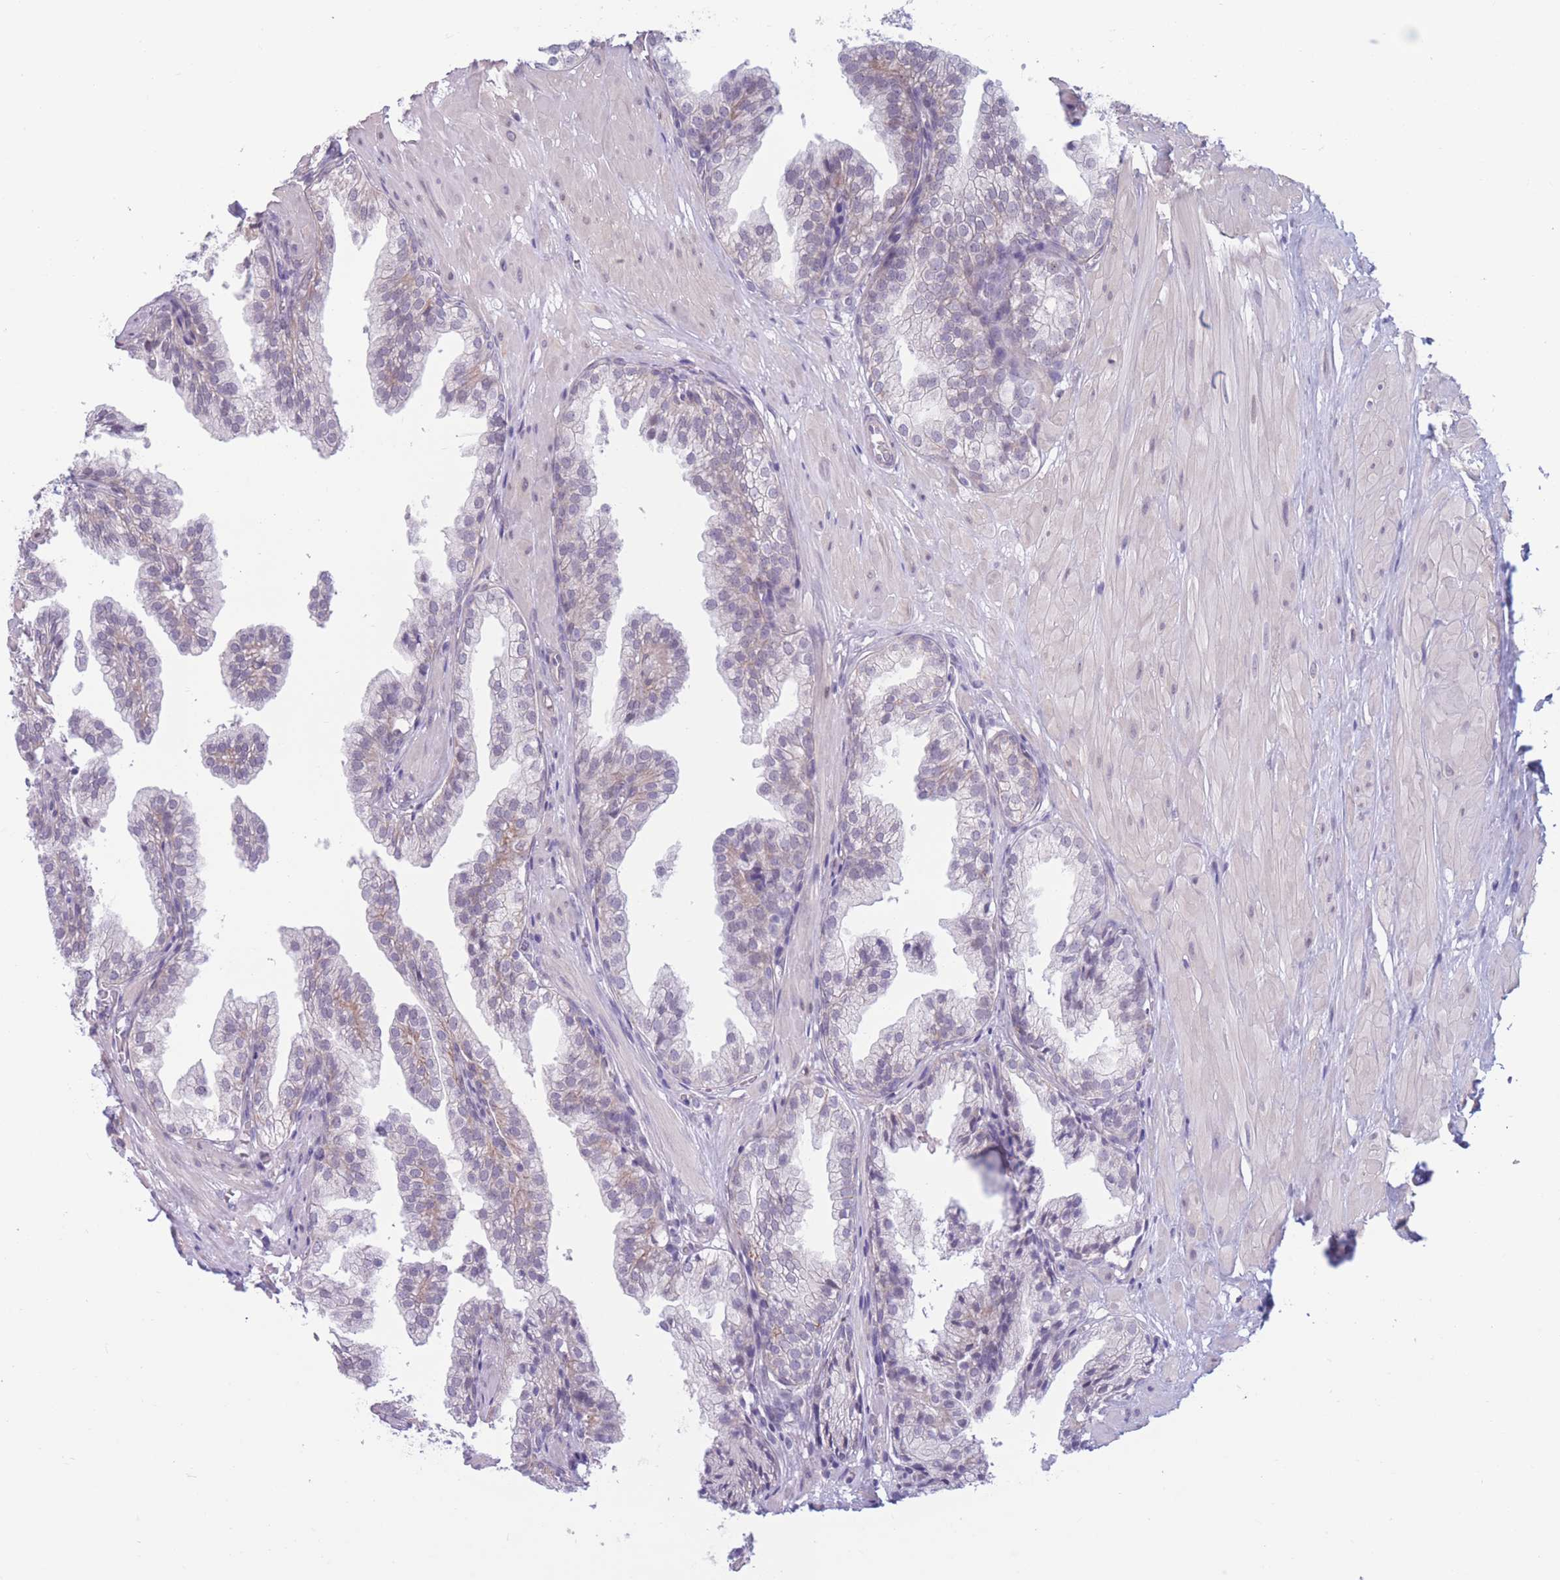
{"staining": {"intensity": "negative", "quantity": "none", "location": "none"}, "tissue": "prostate", "cell_type": "Glandular cells", "image_type": "normal", "snomed": [{"axis": "morphology", "description": "Normal tissue, NOS"}, {"axis": "topography", "description": "Prostate"}, {"axis": "topography", "description": "Peripheral nerve tissue"}], "caption": "Prostate was stained to show a protein in brown. There is no significant expression in glandular cells. (Immunohistochemistry (ihc), brightfield microscopy, high magnification).", "gene": "PODXL", "patient": {"sex": "male", "age": 55}}